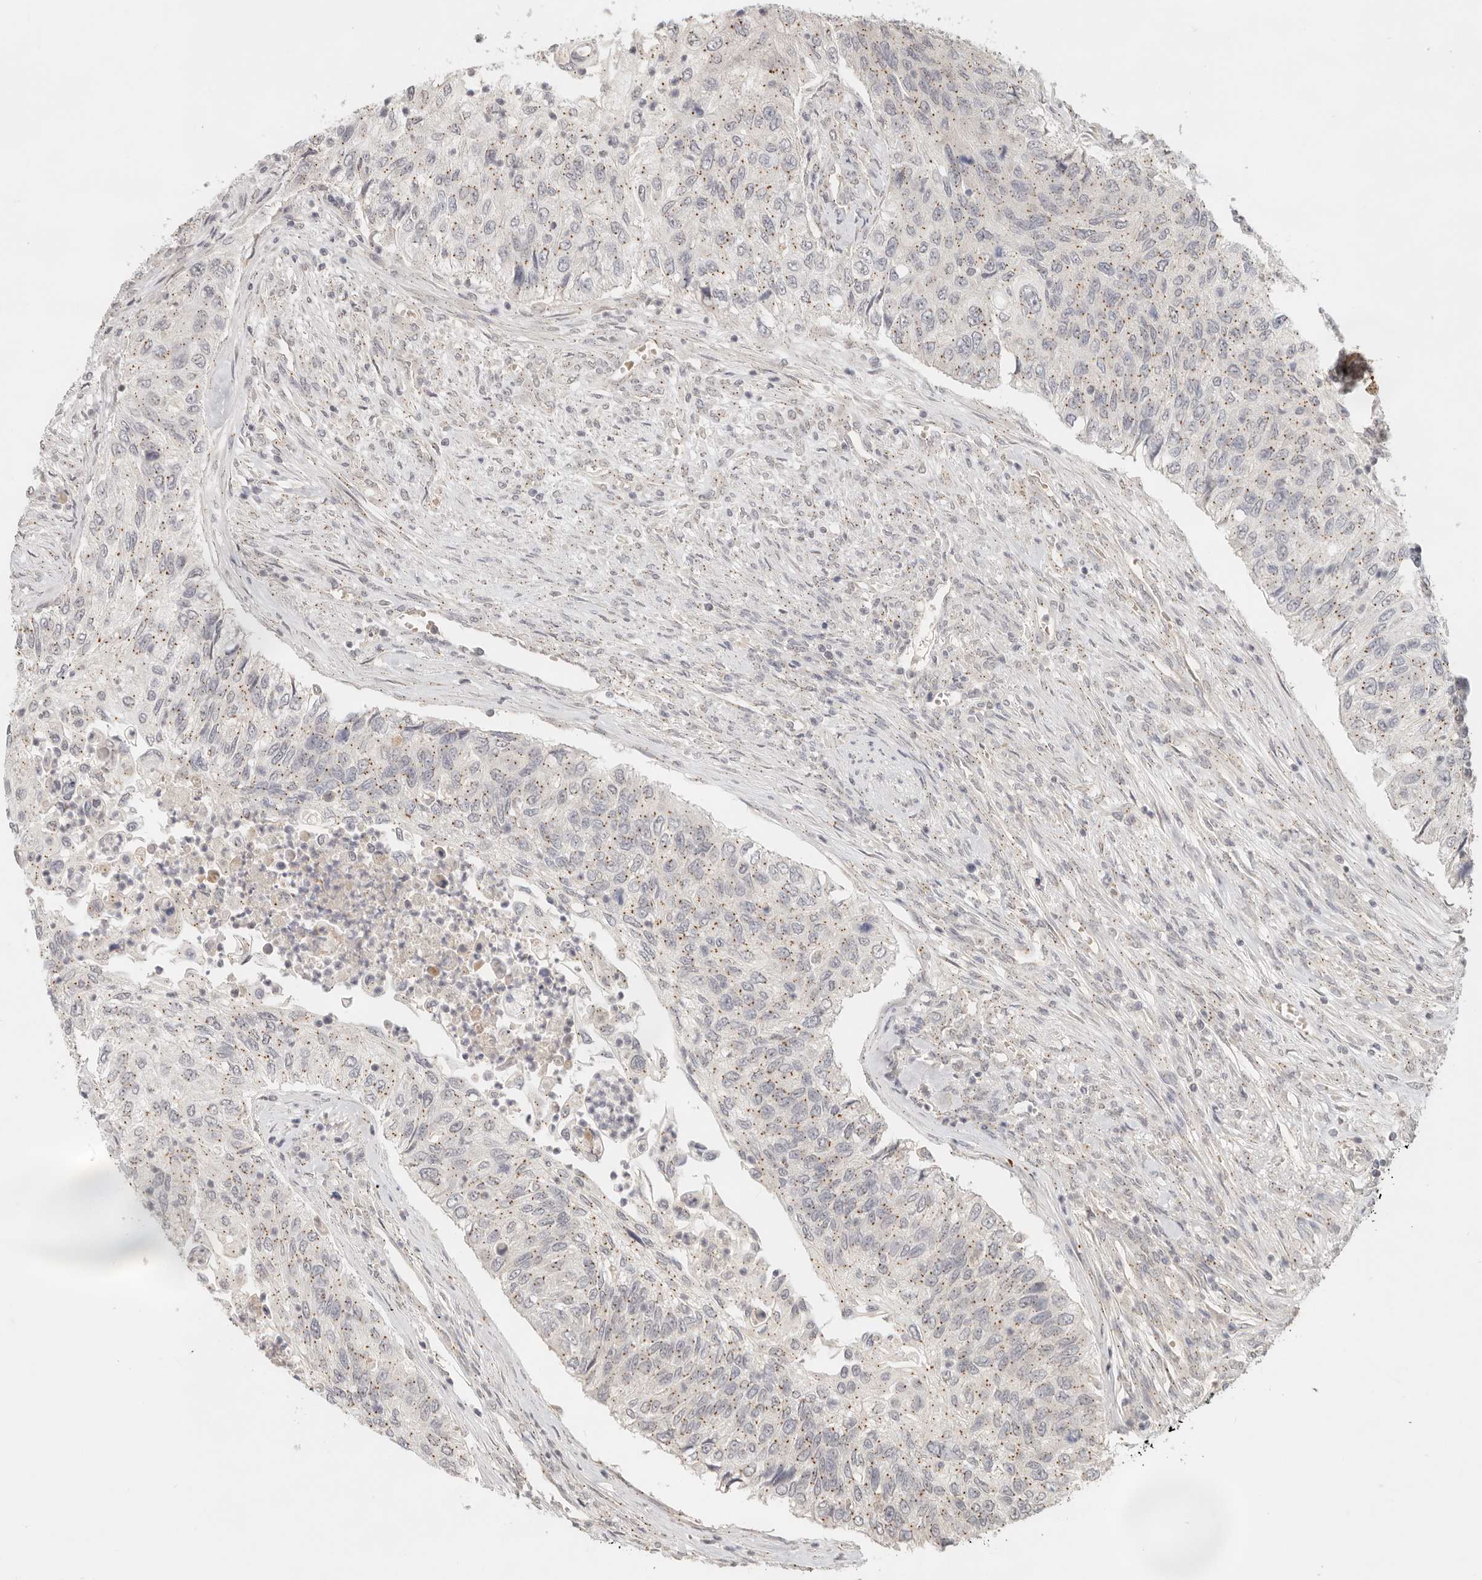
{"staining": {"intensity": "negative", "quantity": "none", "location": "none"}, "tissue": "urothelial cancer", "cell_type": "Tumor cells", "image_type": "cancer", "snomed": [{"axis": "morphology", "description": "Urothelial carcinoma, High grade"}, {"axis": "topography", "description": "Urinary bladder"}], "caption": "Tumor cells show no significant protein staining in urothelial cancer.", "gene": "LMO4", "patient": {"sex": "female", "age": 60}}